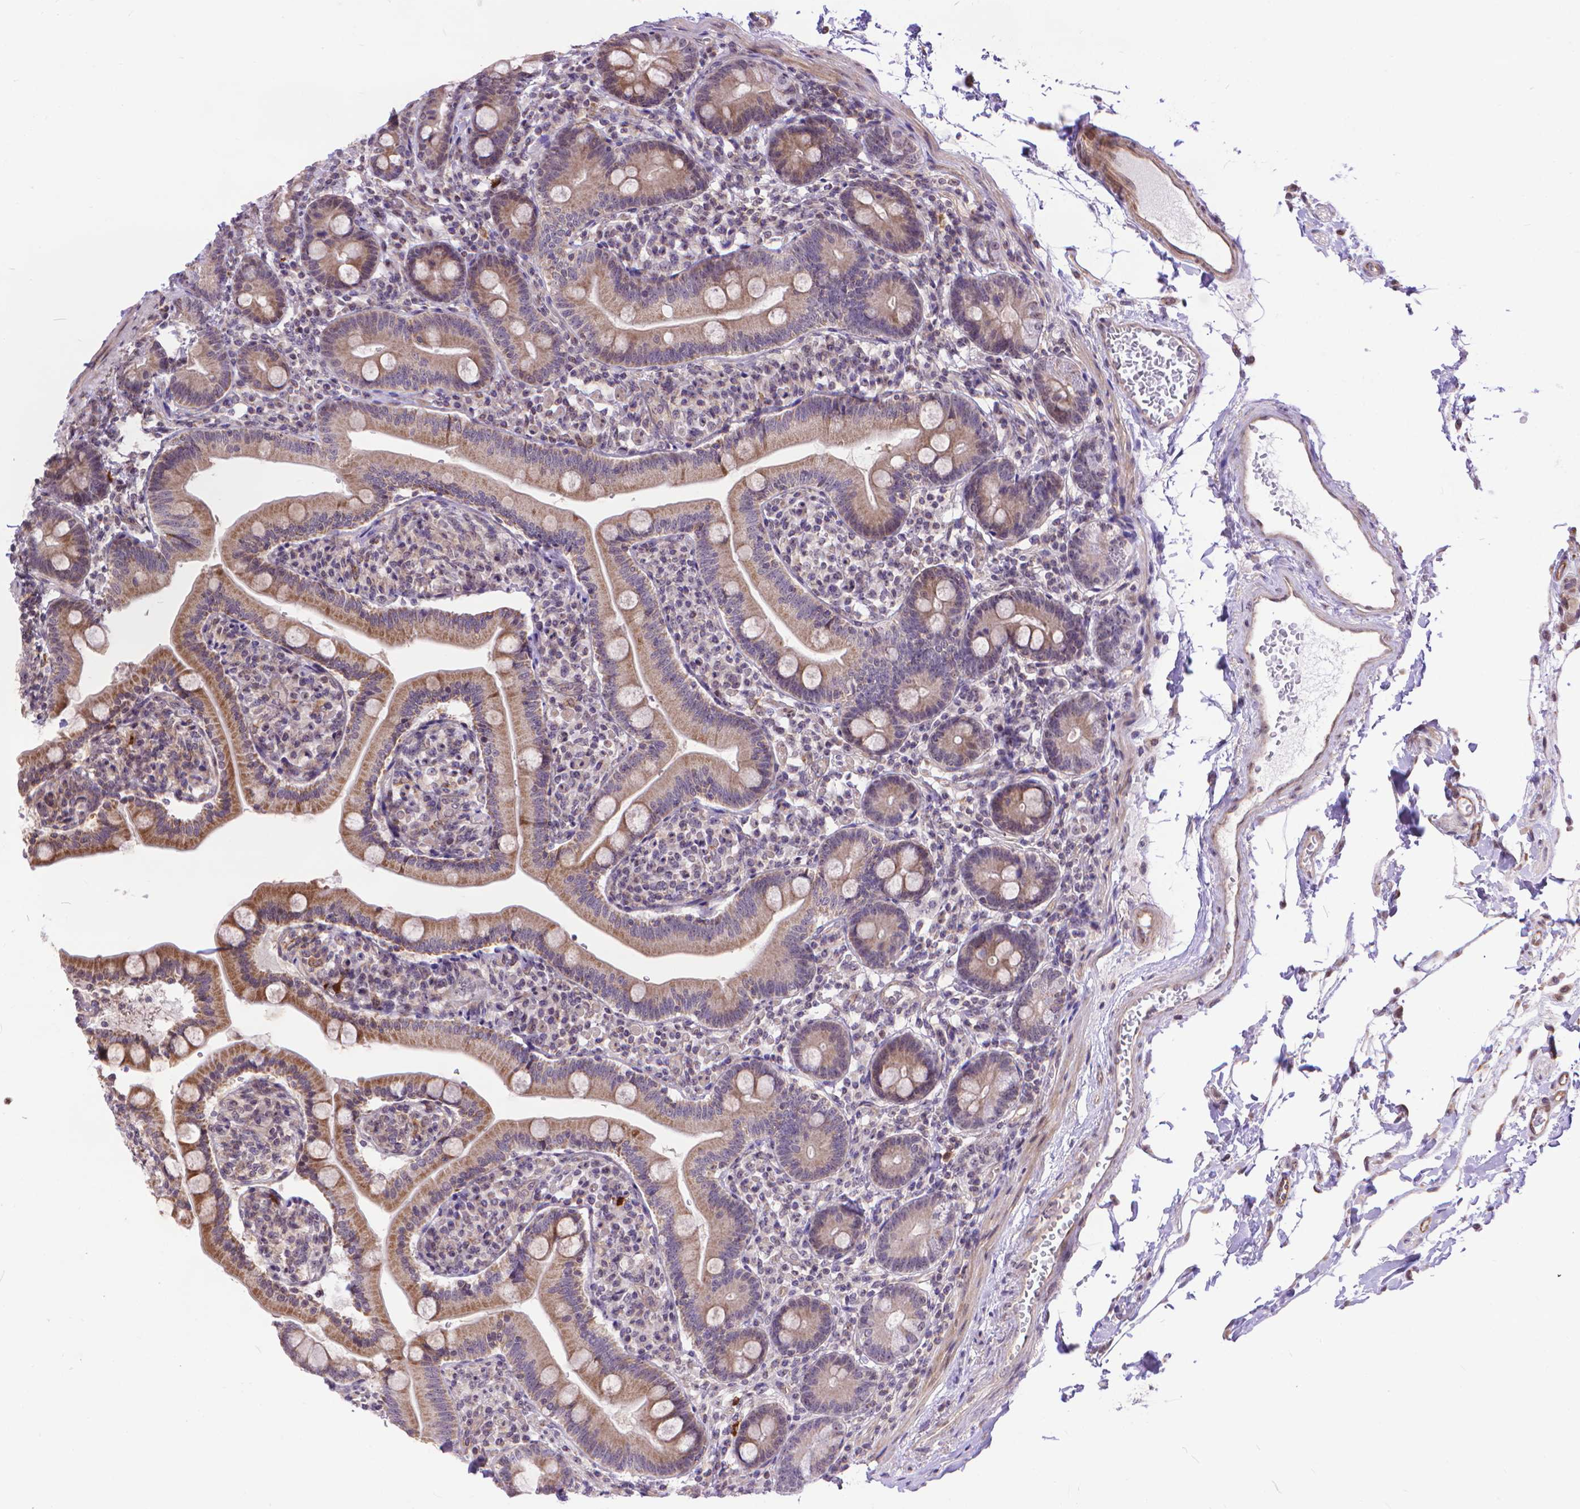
{"staining": {"intensity": "moderate", "quantity": ">75%", "location": "cytoplasmic/membranous"}, "tissue": "duodenum", "cell_type": "Glandular cells", "image_type": "normal", "snomed": [{"axis": "morphology", "description": "Normal tissue, NOS"}, {"axis": "topography", "description": "Duodenum"}], "caption": "Immunohistochemistry image of benign duodenum: human duodenum stained using immunohistochemistry (IHC) exhibits medium levels of moderate protein expression localized specifically in the cytoplasmic/membranous of glandular cells, appearing as a cytoplasmic/membranous brown color.", "gene": "TMEM135", "patient": {"sex": "female", "age": 67}}